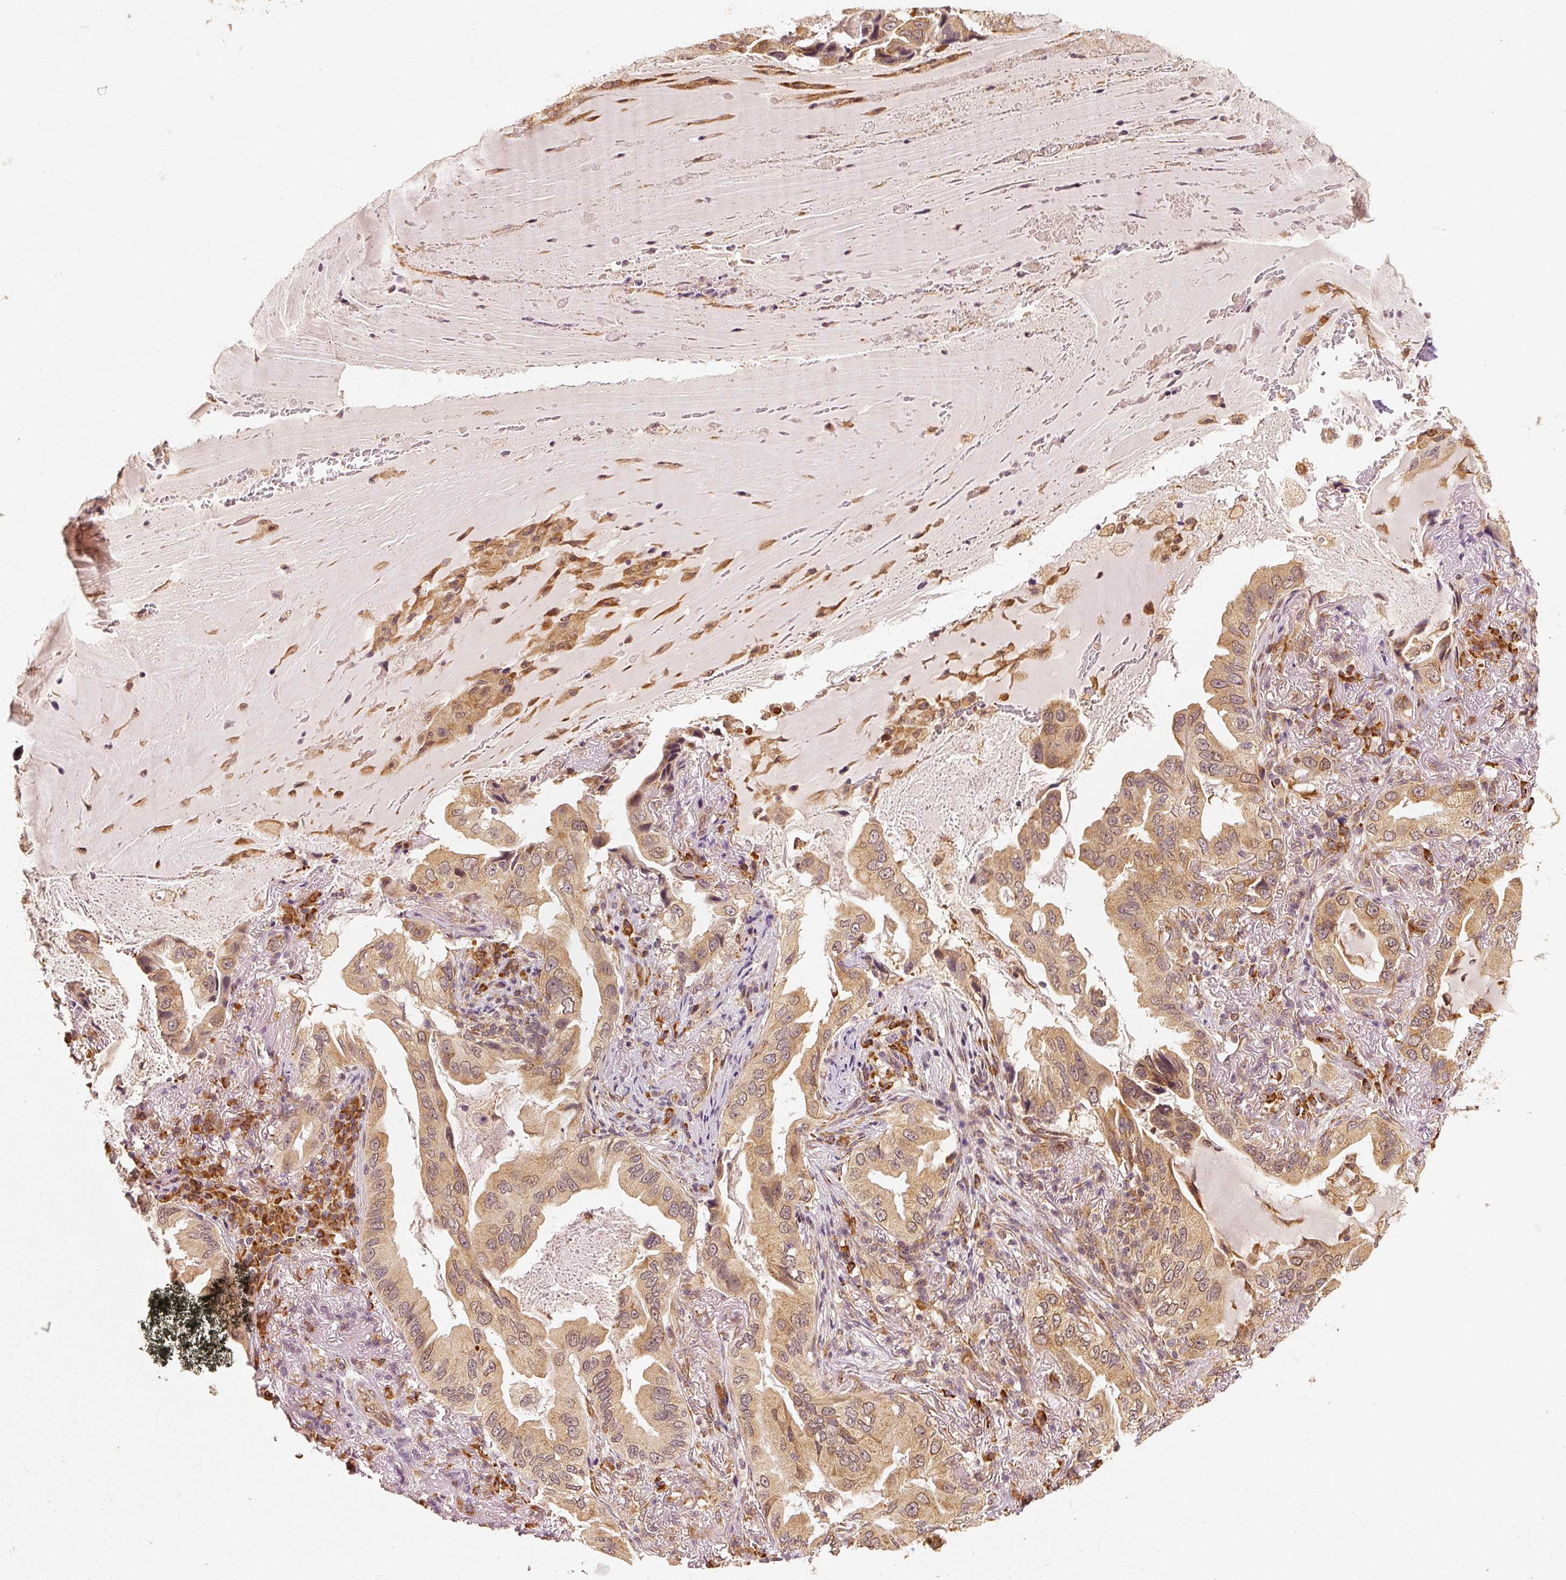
{"staining": {"intensity": "moderate", "quantity": ">75%", "location": "cytoplasmic/membranous"}, "tissue": "lung cancer", "cell_type": "Tumor cells", "image_type": "cancer", "snomed": [{"axis": "morphology", "description": "Adenocarcinoma, NOS"}, {"axis": "topography", "description": "Lung"}], "caption": "Protein analysis of adenocarcinoma (lung) tissue displays moderate cytoplasmic/membranous expression in approximately >75% of tumor cells.", "gene": "EEF1A2", "patient": {"sex": "female", "age": 69}}